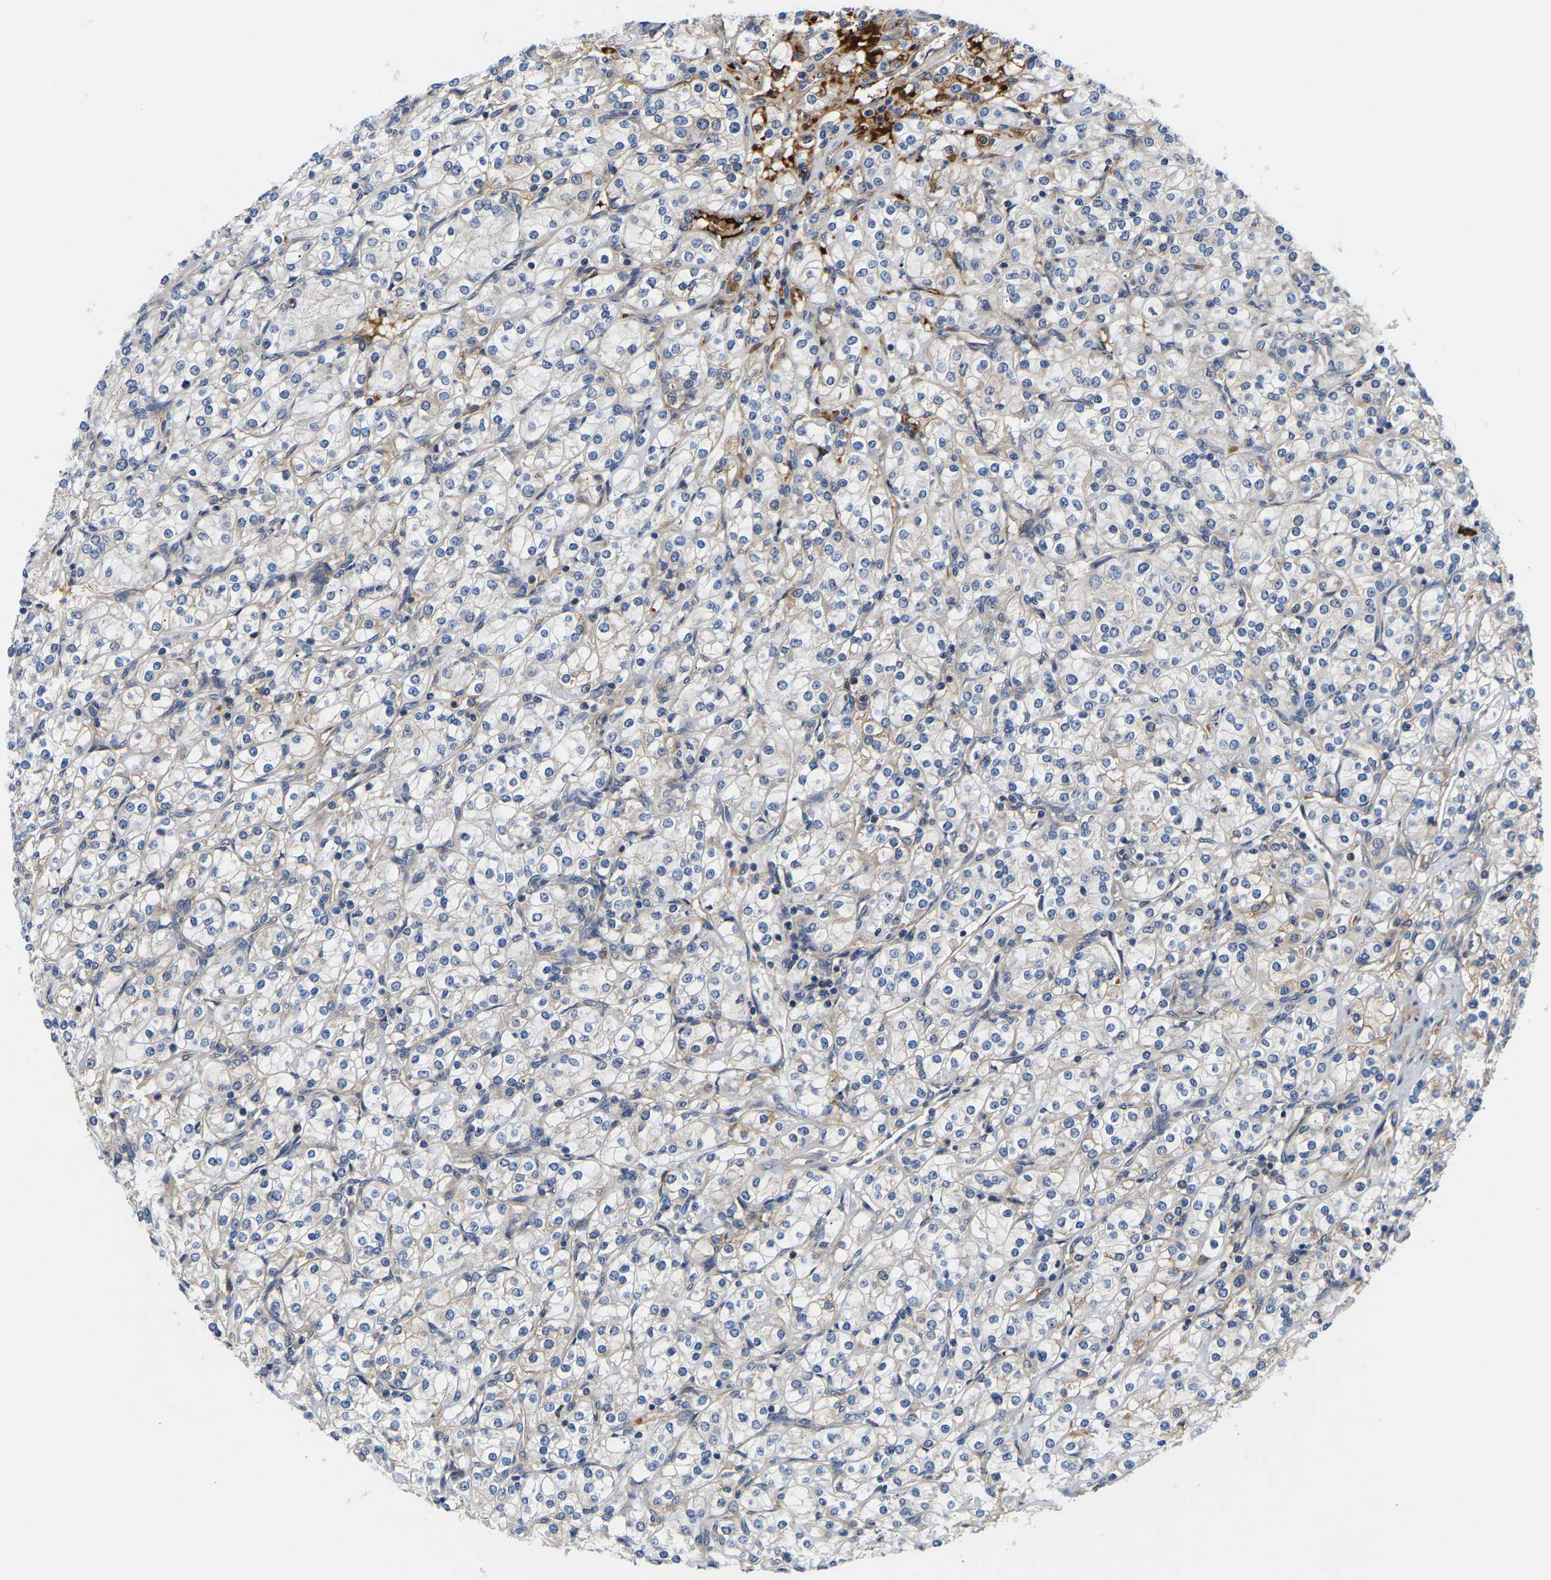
{"staining": {"intensity": "negative", "quantity": "none", "location": "none"}, "tissue": "renal cancer", "cell_type": "Tumor cells", "image_type": "cancer", "snomed": [{"axis": "morphology", "description": "Adenocarcinoma, NOS"}, {"axis": "topography", "description": "Kidney"}], "caption": "A high-resolution micrograph shows immunohistochemistry staining of renal cancer, which exhibits no significant staining in tumor cells. (Stains: DAB (3,3'-diaminobenzidine) immunohistochemistry (IHC) with hematoxylin counter stain, Microscopy: brightfield microscopy at high magnification).", "gene": "AIMP2", "patient": {"sex": "male", "age": 77}}